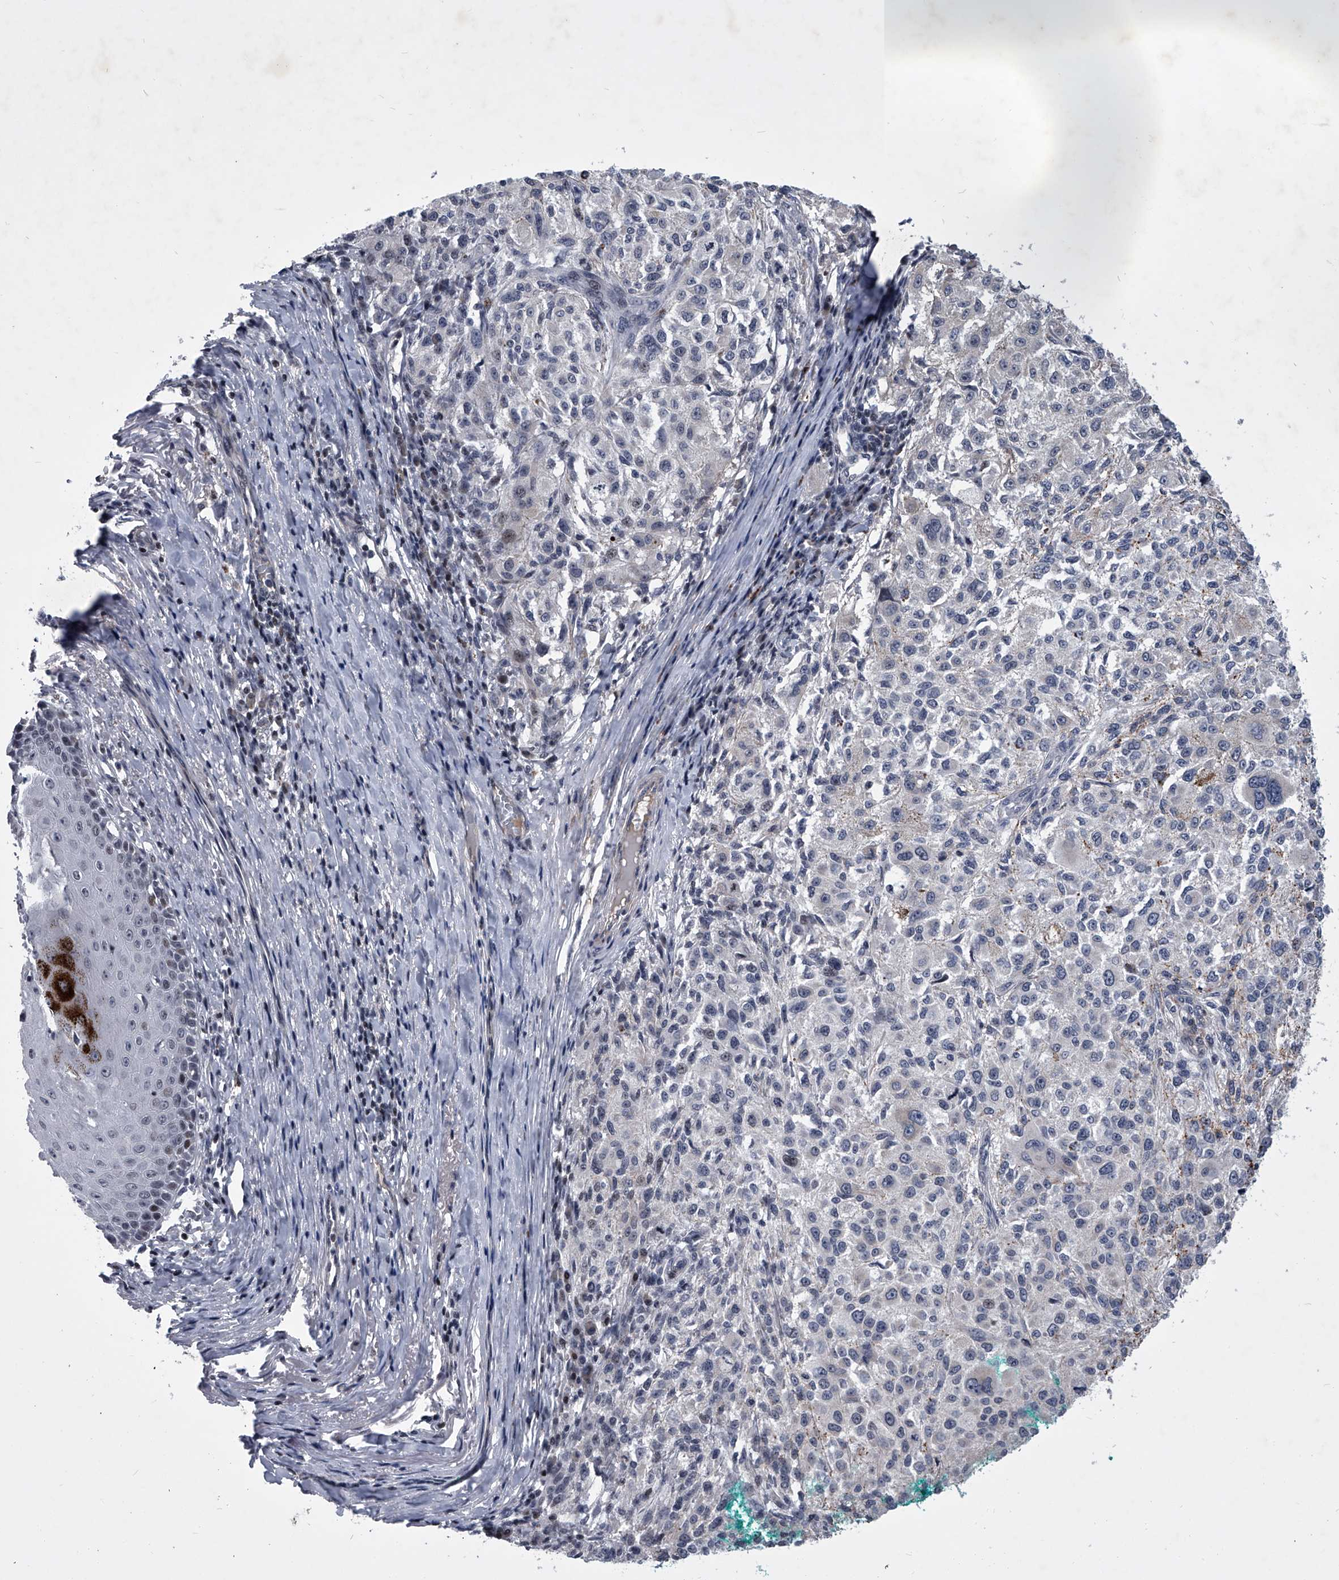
{"staining": {"intensity": "negative", "quantity": "none", "location": "none"}, "tissue": "melanoma", "cell_type": "Tumor cells", "image_type": "cancer", "snomed": [{"axis": "morphology", "description": "Necrosis, NOS"}, {"axis": "morphology", "description": "Malignant melanoma, NOS"}, {"axis": "topography", "description": "Skin"}], "caption": "There is no significant expression in tumor cells of melanoma.", "gene": "ZNF76", "patient": {"sex": "female", "age": 87}}